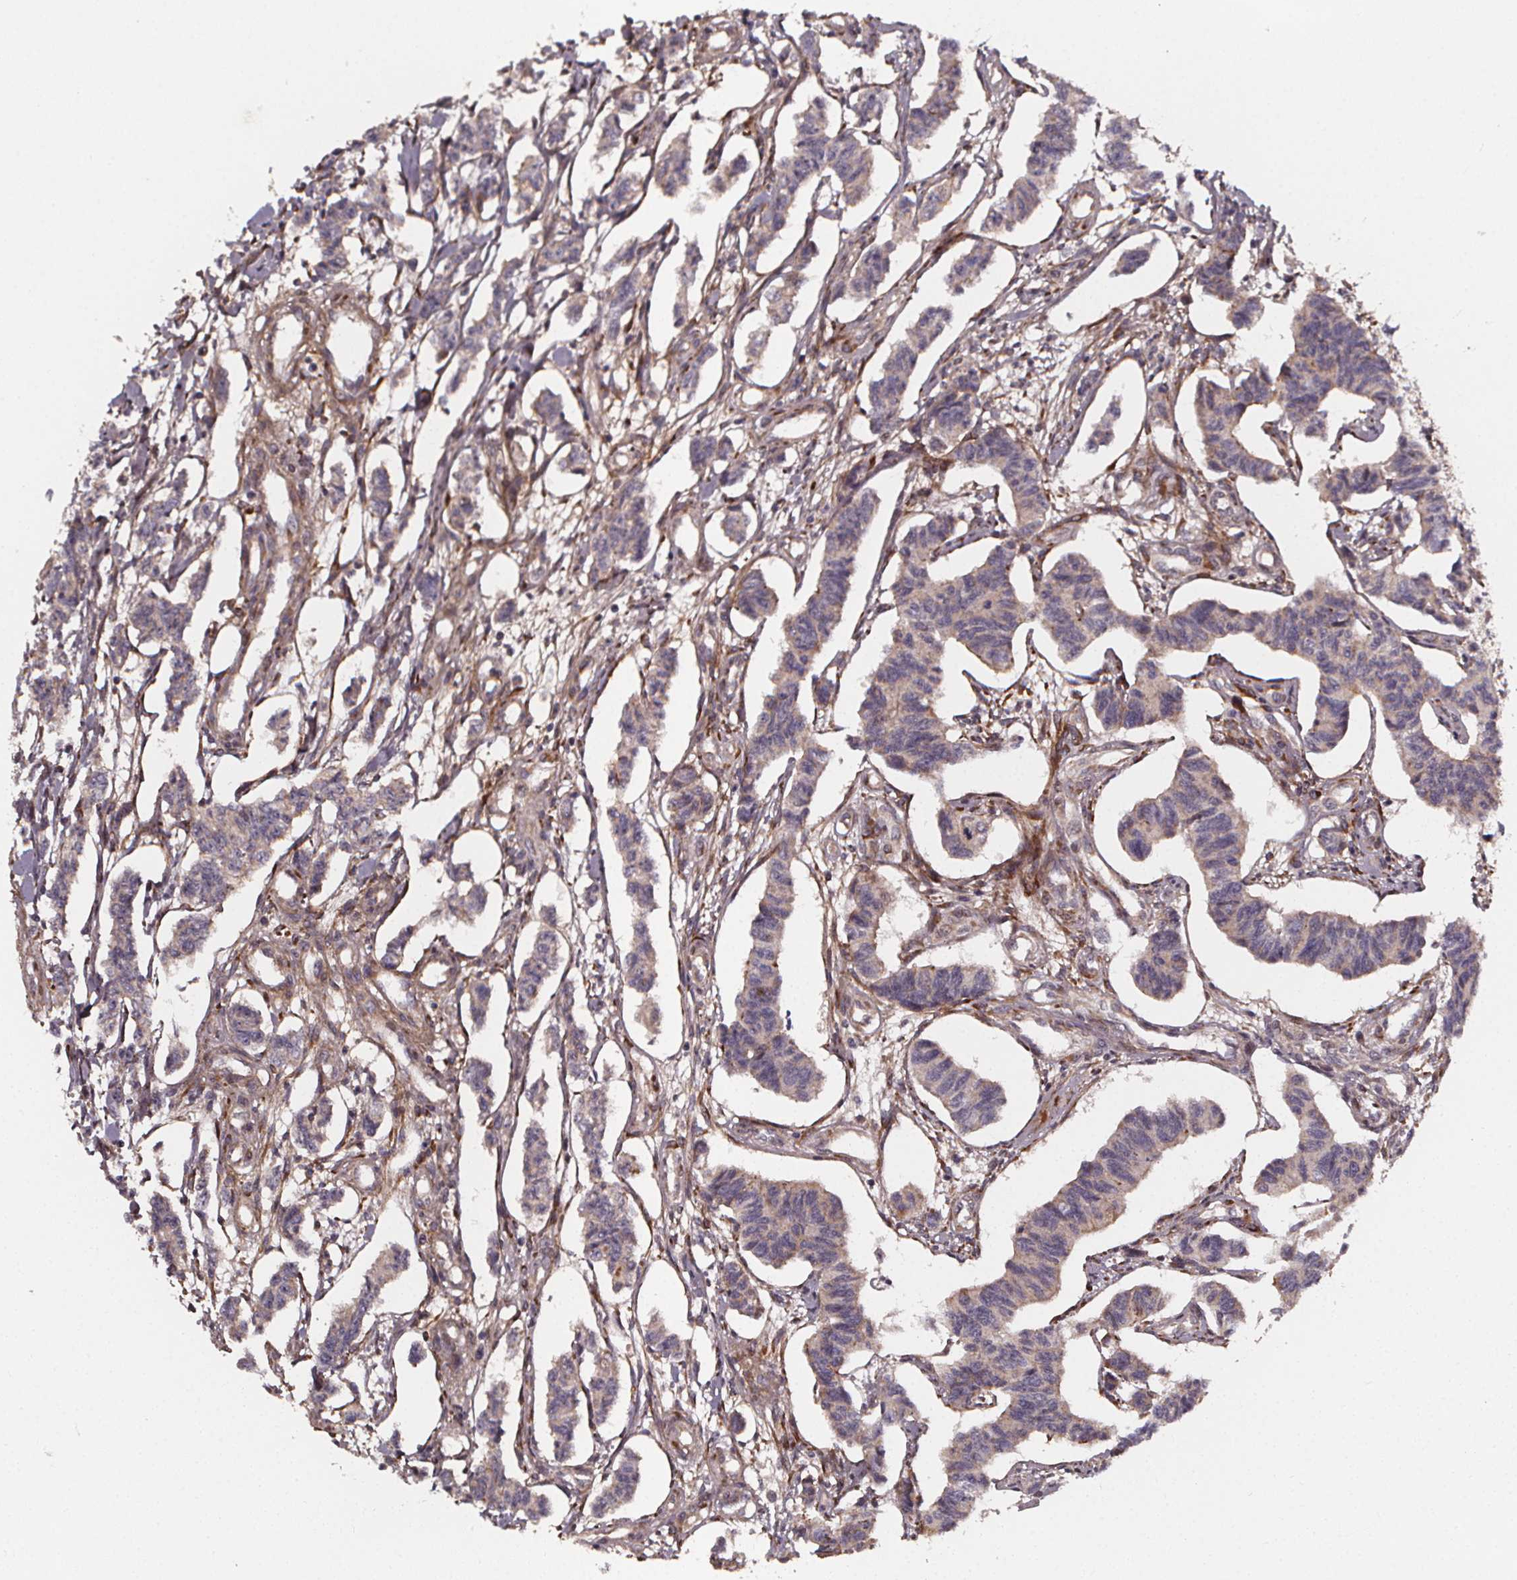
{"staining": {"intensity": "weak", "quantity": "<25%", "location": "cytoplasmic/membranous"}, "tissue": "carcinoid", "cell_type": "Tumor cells", "image_type": "cancer", "snomed": [{"axis": "morphology", "description": "Carcinoid, malignant, NOS"}, {"axis": "topography", "description": "Kidney"}], "caption": "The micrograph shows no significant positivity in tumor cells of malignant carcinoid.", "gene": "AEBP1", "patient": {"sex": "female", "age": 41}}